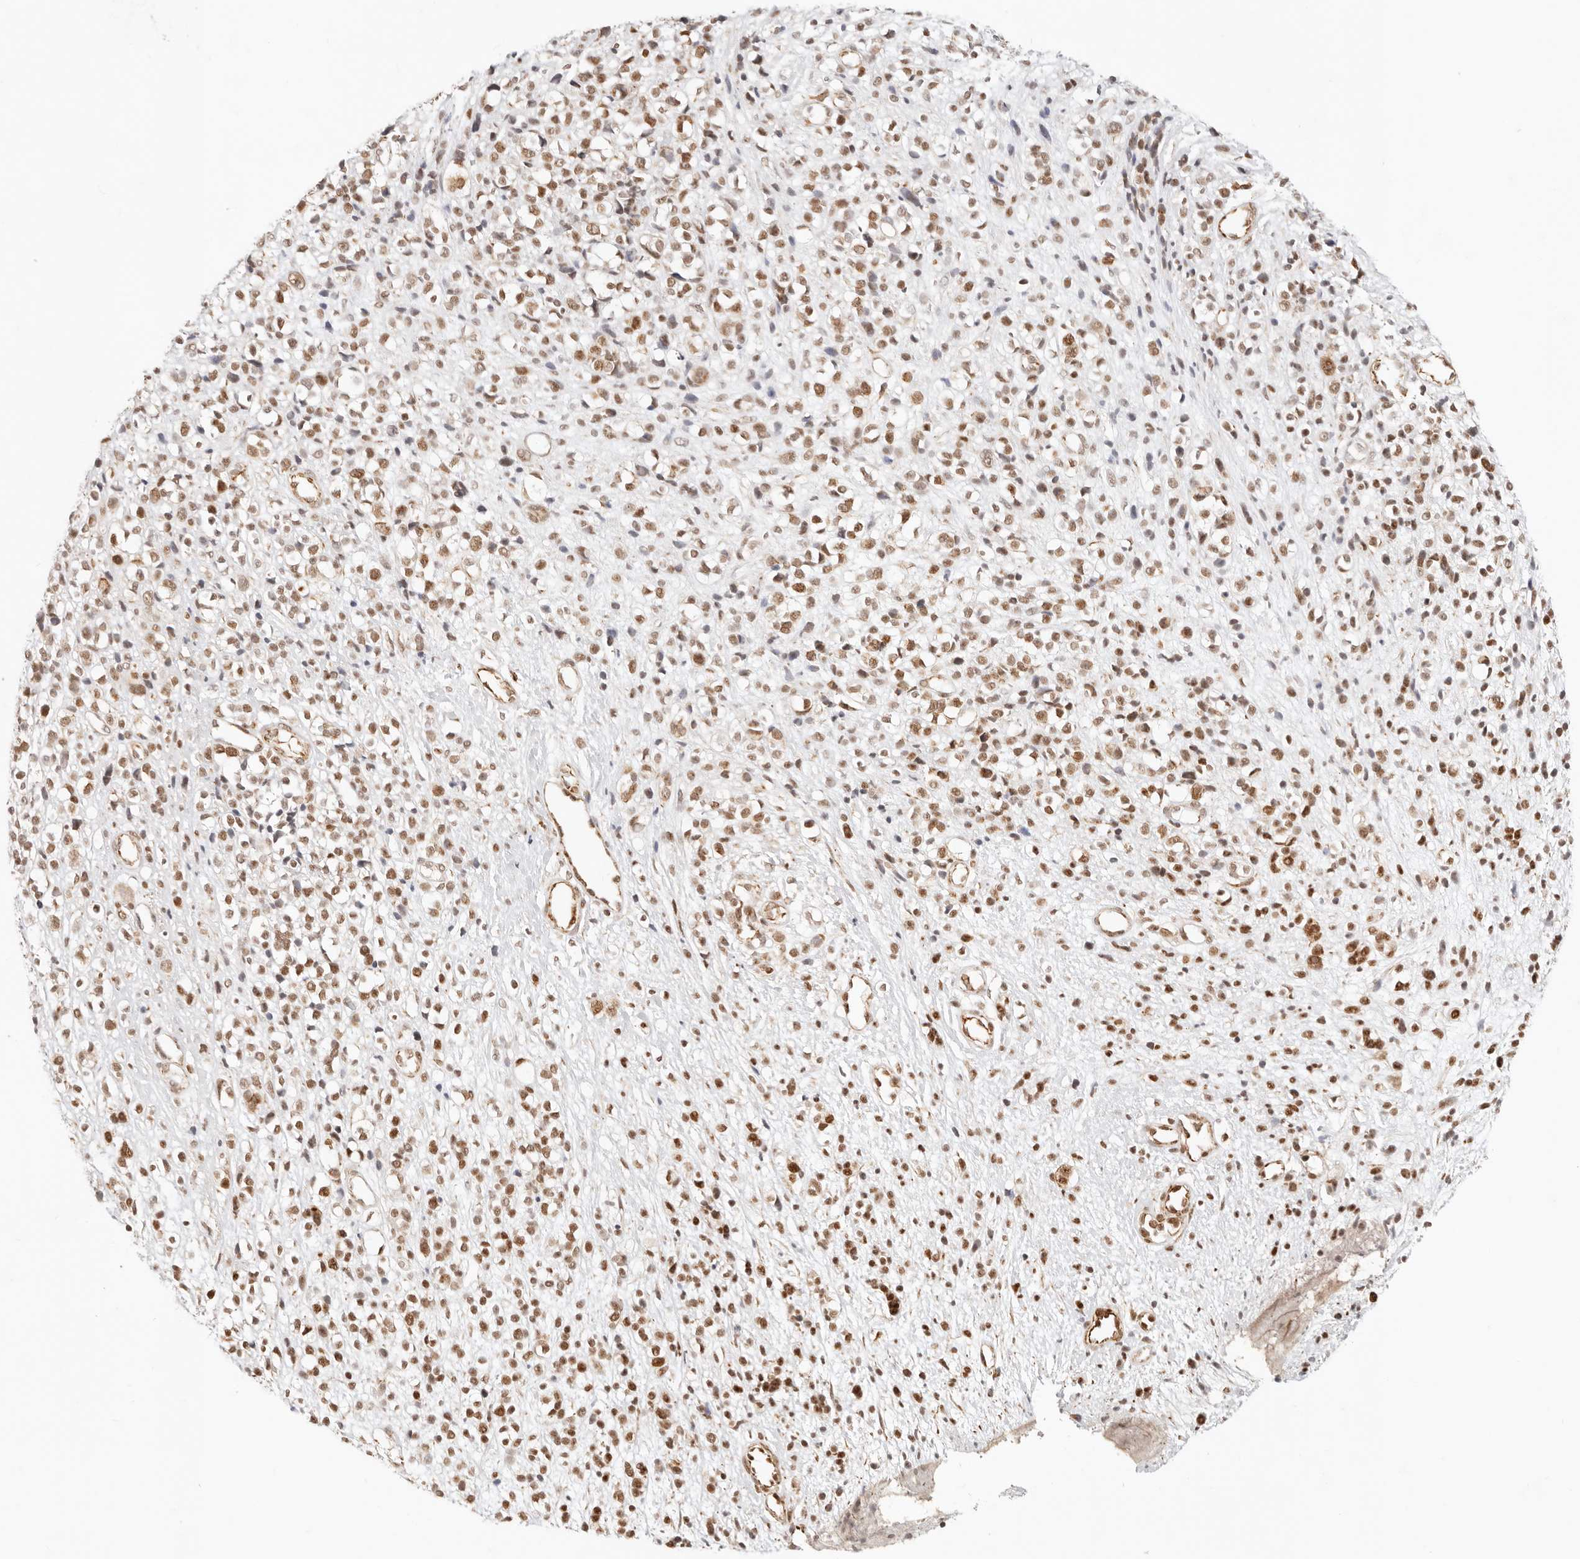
{"staining": {"intensity": "moderate", "quantity": ">75%", "location": "cytoplasmic/membranous,nuclear"}, "tissue": "melanoma", "cell_type": "Tumor cells", "image_type": "cancer", "snomed": [{"axis": "morphology", "description": "Malignant melanoma, NOS"}, {"axis": "topography", "description": "Skin"}], "caption": "Tumor cells show medium levels of moderate cytoplasmic/membranous and nuclear positivity in approximately >75% of cells in human melanoma.", "gene": "ZC3H11A", "patient": {"sex": "female", "age": 55}}